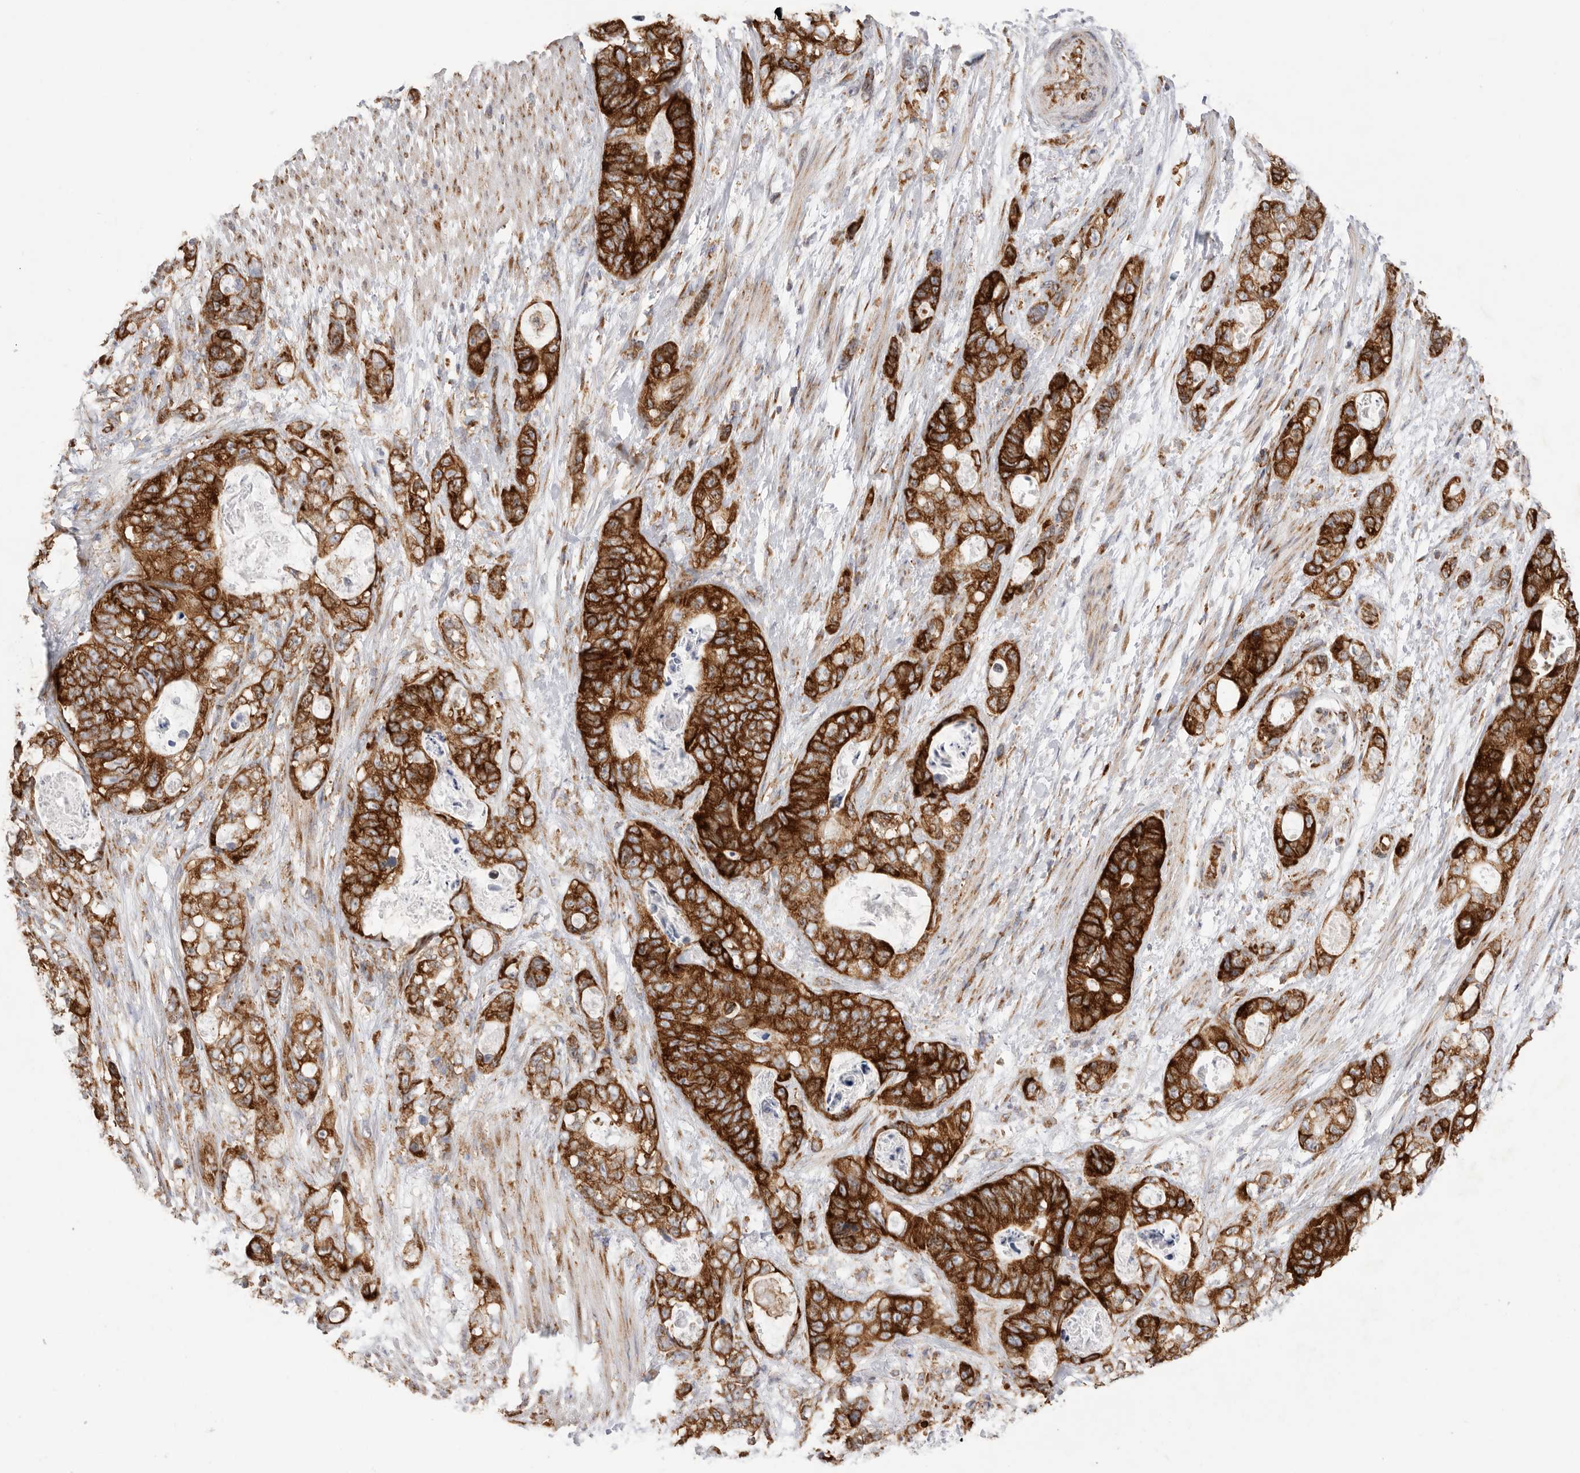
{"staining": {"intensity": "strong", "quantity": ">75%", "location": "cytoplasmic/membranous"}, "tissue": "stomach cancer", "cell_type": "Tumor cells", "image_type": "cancer", "snomed": [{"axis": "morphology", "description": "Normal tissue, NOS"}, {"axis": "morphology", "description": "Adenocarcinoma, NOS"}, {"axis": "topography", "description": "Stomach"}], "caption": "Tumor cells exhibit high levels of strong cytoplasmic/membranous expression in approximately >75% of cells in stomach adenocarcinoma.", "gene": "SERBP1", "patient": {"sex": "female", "age": 89}}